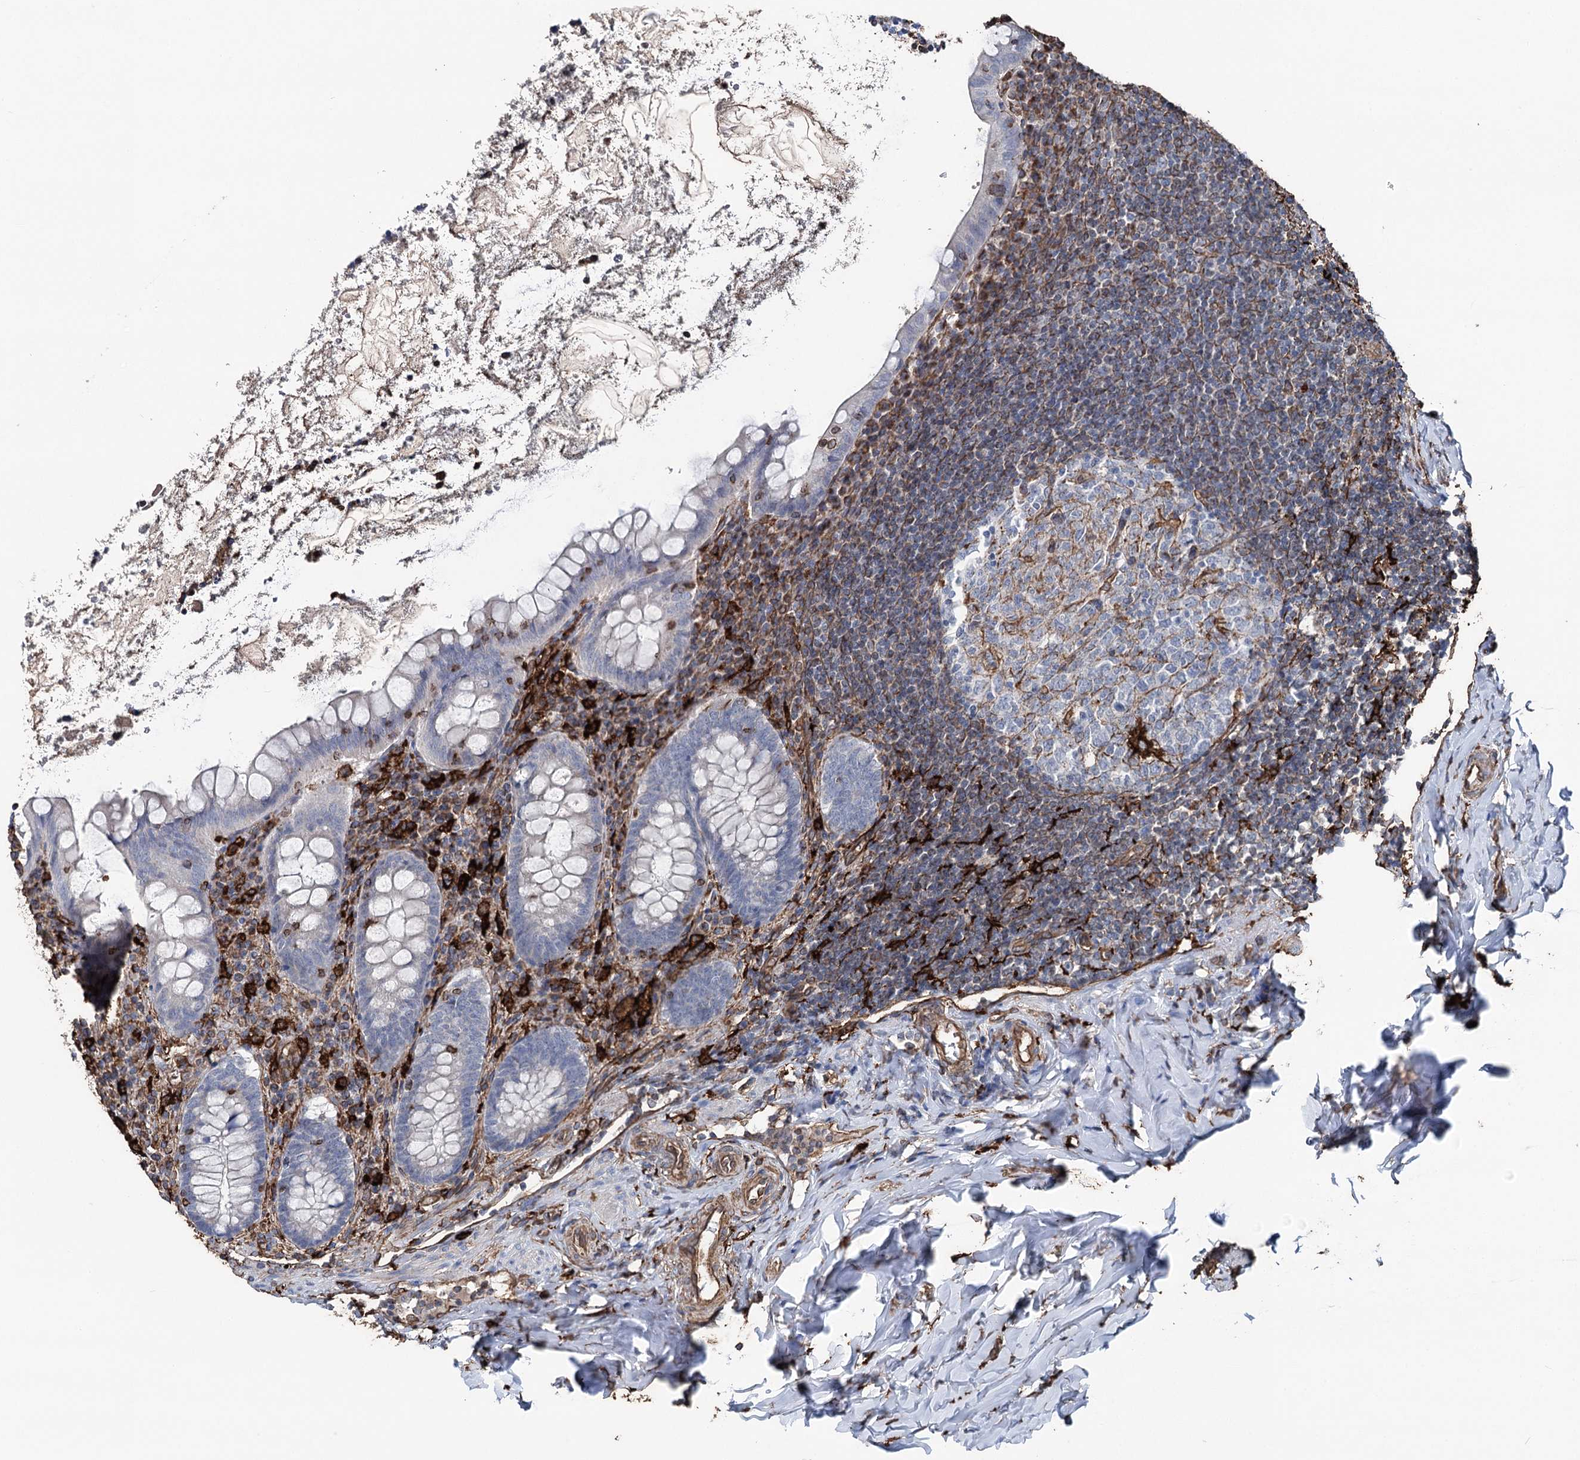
{"staining": {"intensity": "negative", "quantity": "none", "location": "none"}, "tissue": "appendix", "cell_type": "Glandular cells", "image_type": "normal", "snomed": [{"axis": "morphology", "description": "Normal tissue, NOS"}, {"axis": "topography", "description": "Appendix"}], "caption": "Glandular cells show no significant positivity in normal appendix. (DAB immunohistochemistry, high magnification).", "gene": "CLEC4M", "patient": {"sex": "female", "age": 33}}